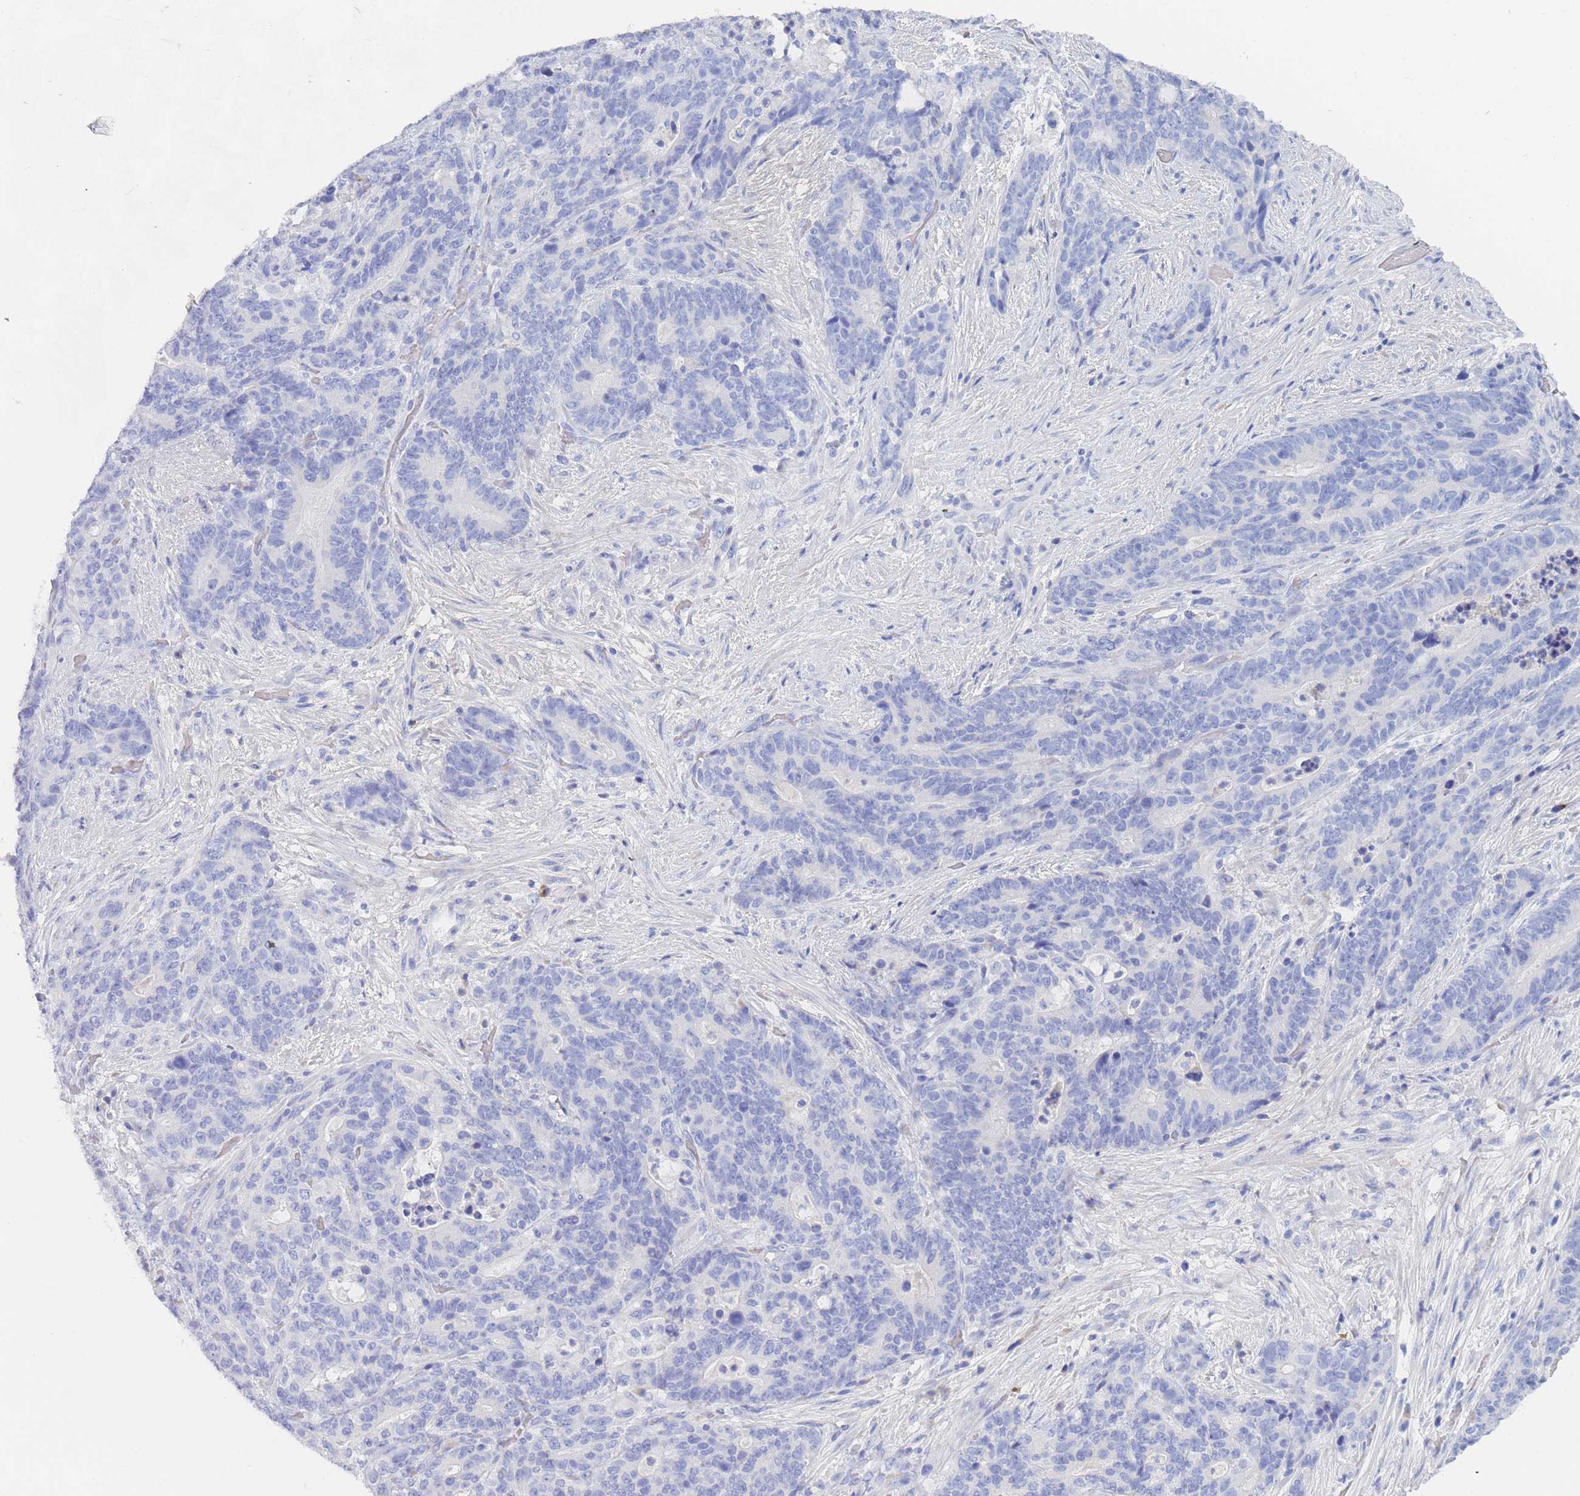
{"staining": {"intensity": "negative", "quantity": "none", "location": "none"}, "tissue": "stomach cancer", "cell_type": "Tumor cells", "image_type": "cancer", "snomed": [{"axis": "morphology", "description": "Normal tissue, NOS"}, {"axis": "morphology", "description": "Adenocarcinoma, NOS"}, {"axis": "topography", "description": "Stomach"}], "caption": "Stomach cancer was stained to show a protein in brown. There is no significant positivity in tumor cells. The staining was performed using DAB to visualize the protein expression in brown, while the nuclei were stained in blue with hematoxylin (Magnification: 20x).", "gene": "SLC25A35", "patient": {"sex": "female", "age": 64}}